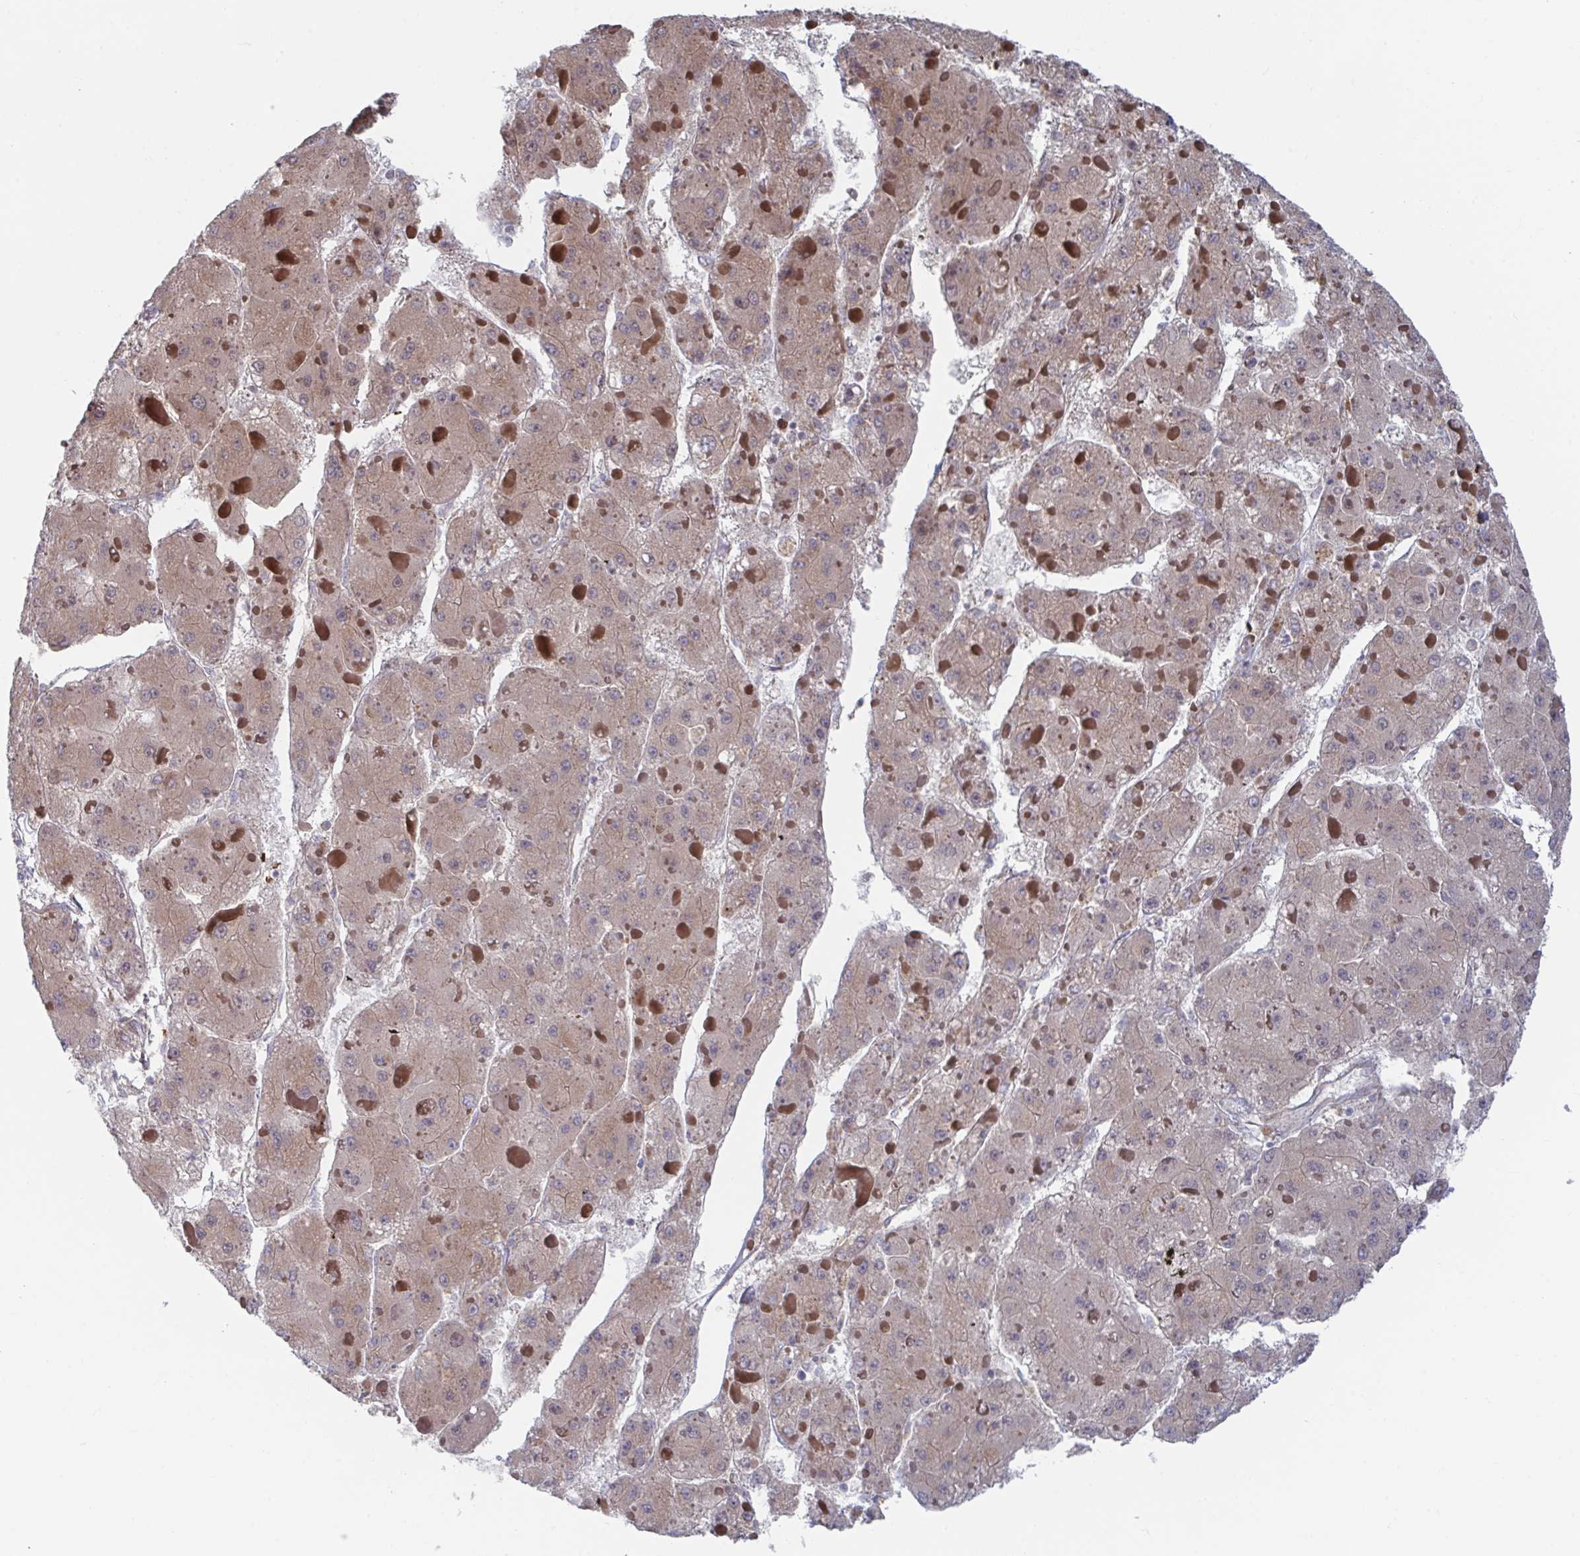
{"staining": {"intensity": "moderate", "quantity": ">75%", "location": "cytoplasmic/membranous"}, "tissue": "liver cancer", "cell_type": "Tumor cells", "image_type": "cancer", "snomed": [{"axis": "morphology", "description": "Carcinoma, Hepatocellular, NOS"}, {"axis": "topography", "description": "Liver"}], "caption": "Human liver hepatocellular carcinoma stained with a brown dye exhibits moderate cytoplasmic/membranous positive expression in about >75% of tumor cells.", "gene": "FJX1", "patient": {"sex": "female", "age": 73}}